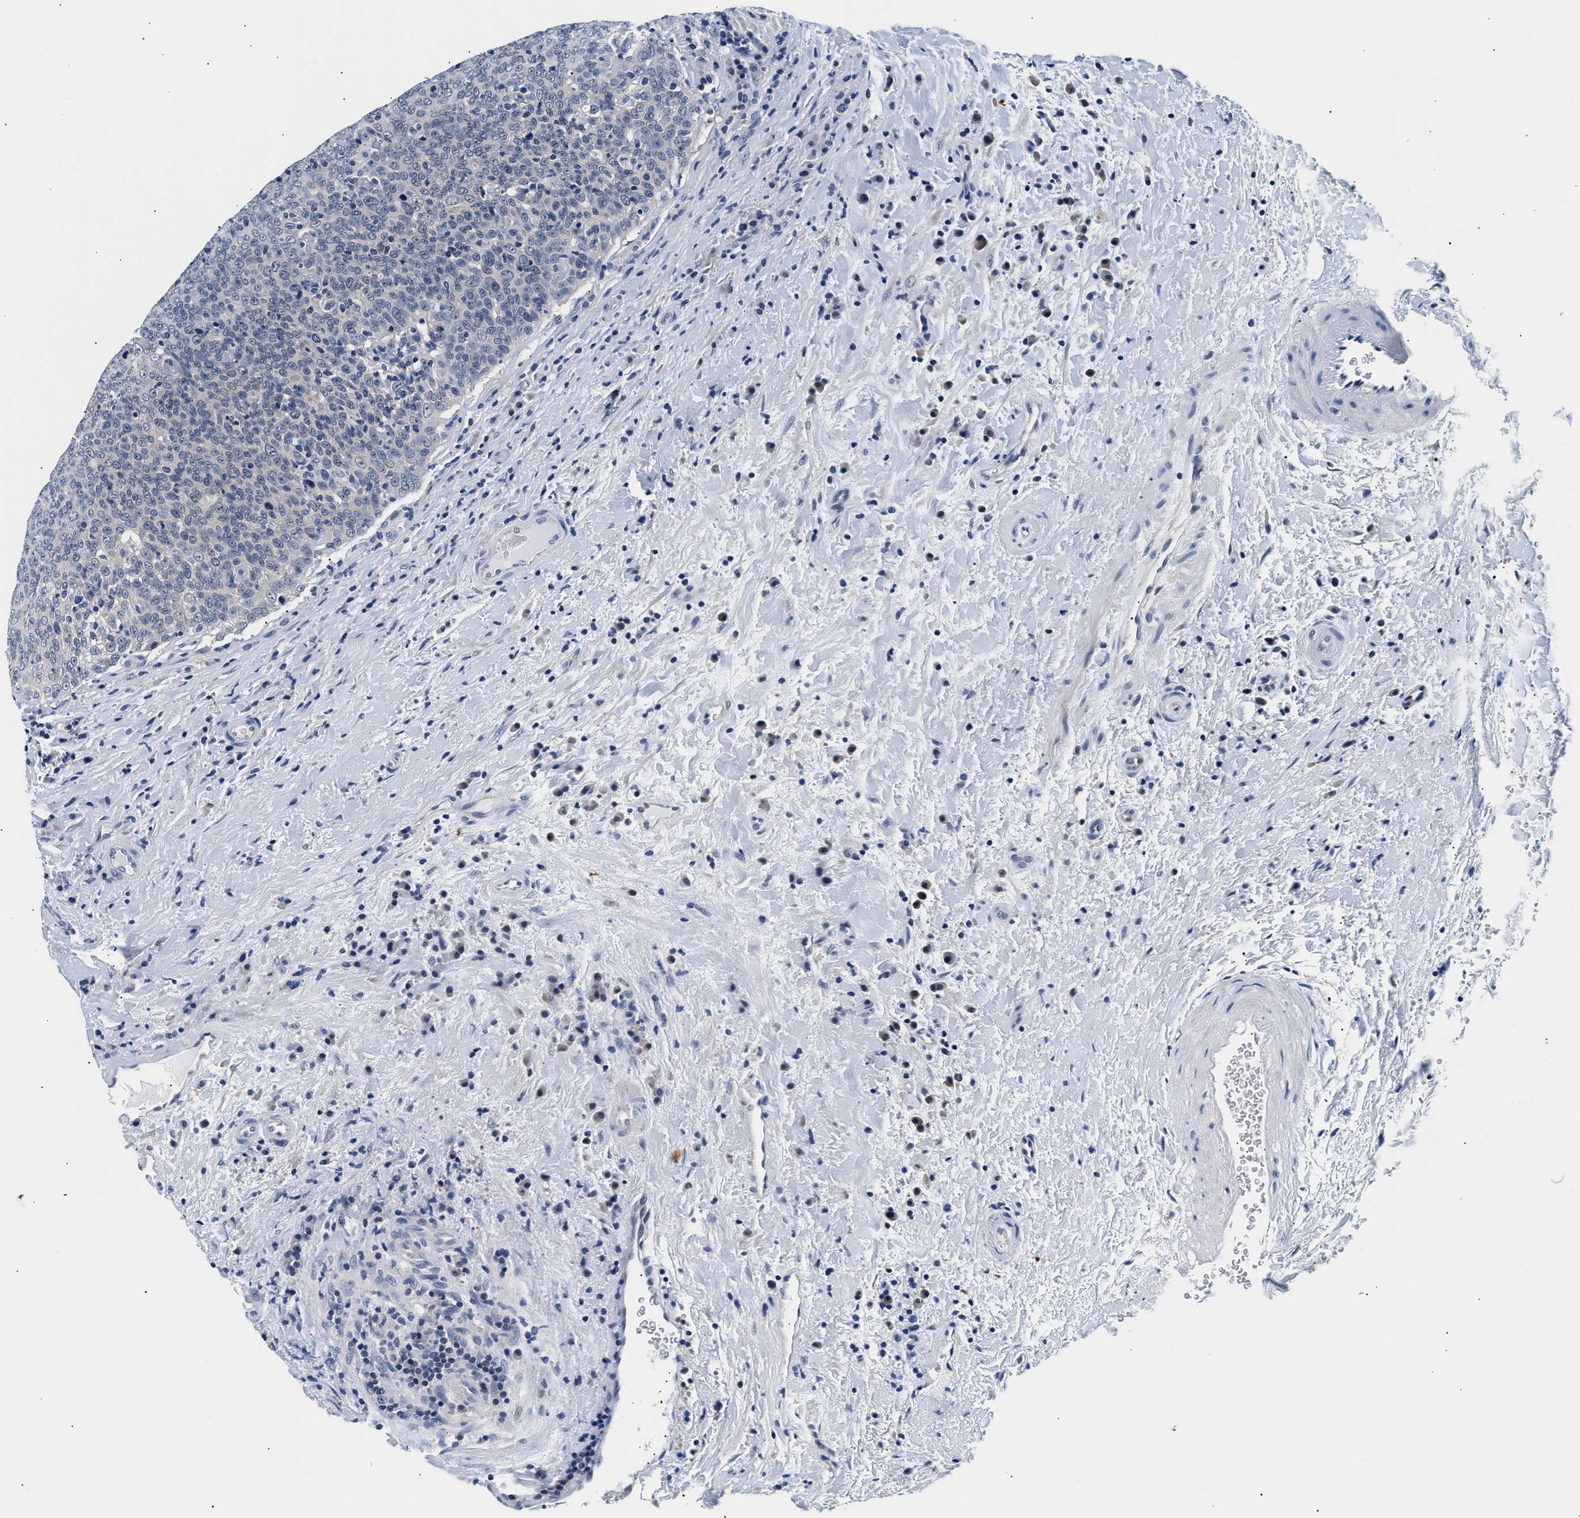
{"staining": {"intensity": "negative", "quantity": "none", "location": "none"}, "tissue": "head and neck cancer", "cell_type": "Tumor cells", "image_type": "cancer", "snomed": [{"axis": "morphology", "description": "Squamous cell carcinoma, NOS"}, {"axis": "morphology", "description": "Squamous cell carcinoma, metastatic, NOS"}, {"axis": "topography", "description": "Lymph node"}, {"axis": "topography", "description": "Head-Neck"}], "caption": "Immunohistochemical staining of head and neck cancer (metastatic squamous cell carcinoma) exhibits no significant positivity in tumor cells.", "gene": "UCHL3", "patient": {"sex": "male", "age": 62}}